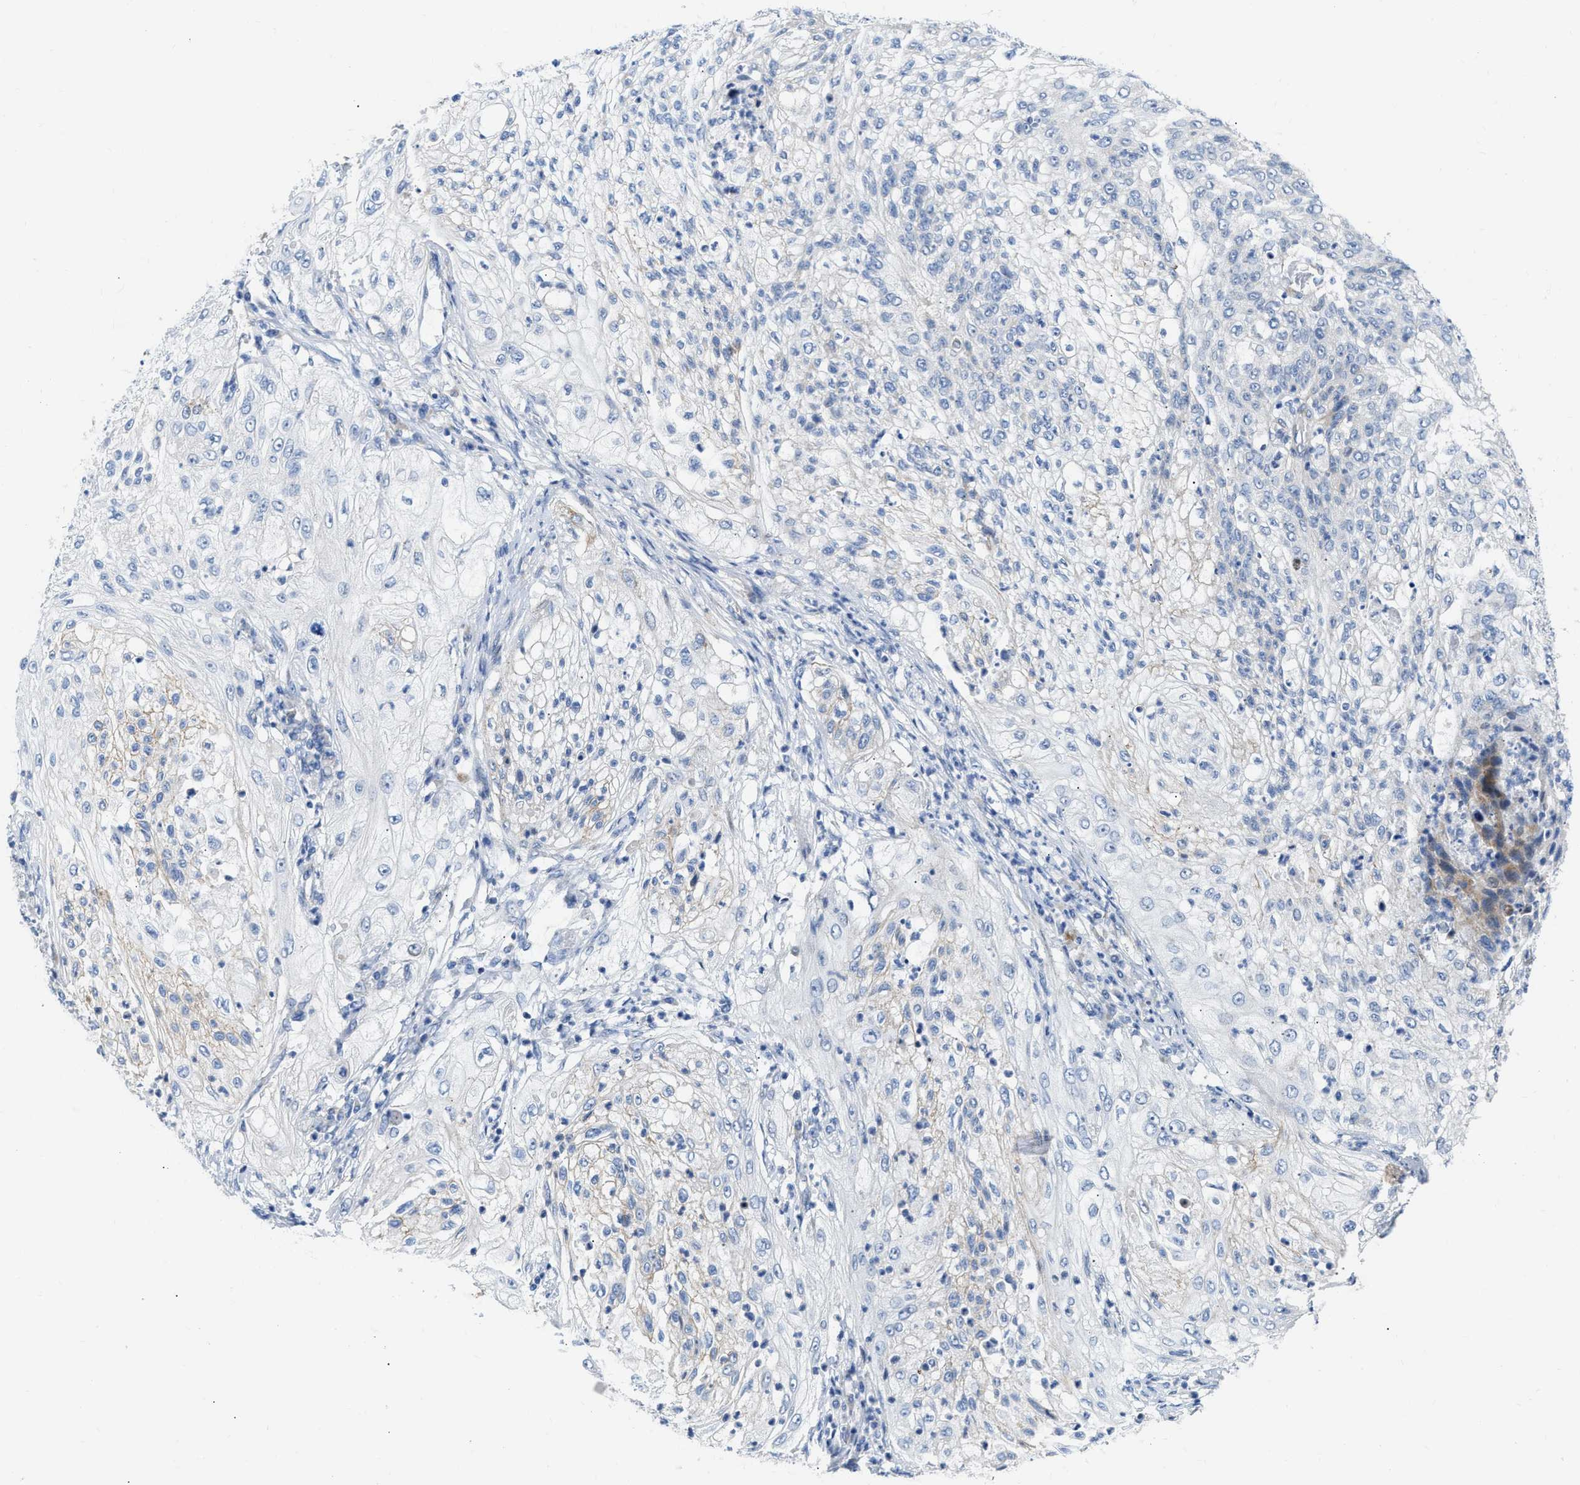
{"staining": {"intensity": "negative", "quantity": "none", "location": "none"}, "tissue": "lung cancer", "cell_type": "Tumor cells", "image_type": "cancer", "snomed": [{"axis": "morphology", "description": "Inflammation, NOS"}, {"axis": "morphology", "description": "Squamous cell carcinoma, NOS"}, {"axis": "topography", "description": "Lymph node"}, {"axis": "topography", "description": "Soft tissue"}, {"axis": "topography", "description": "Lung"}], "caption": "Lung cancer was stained to show a protein in brown. There is no significant expression in tumor cells.", "gene": "FHL1", "patient": {"sex": "male", "age": 66}}